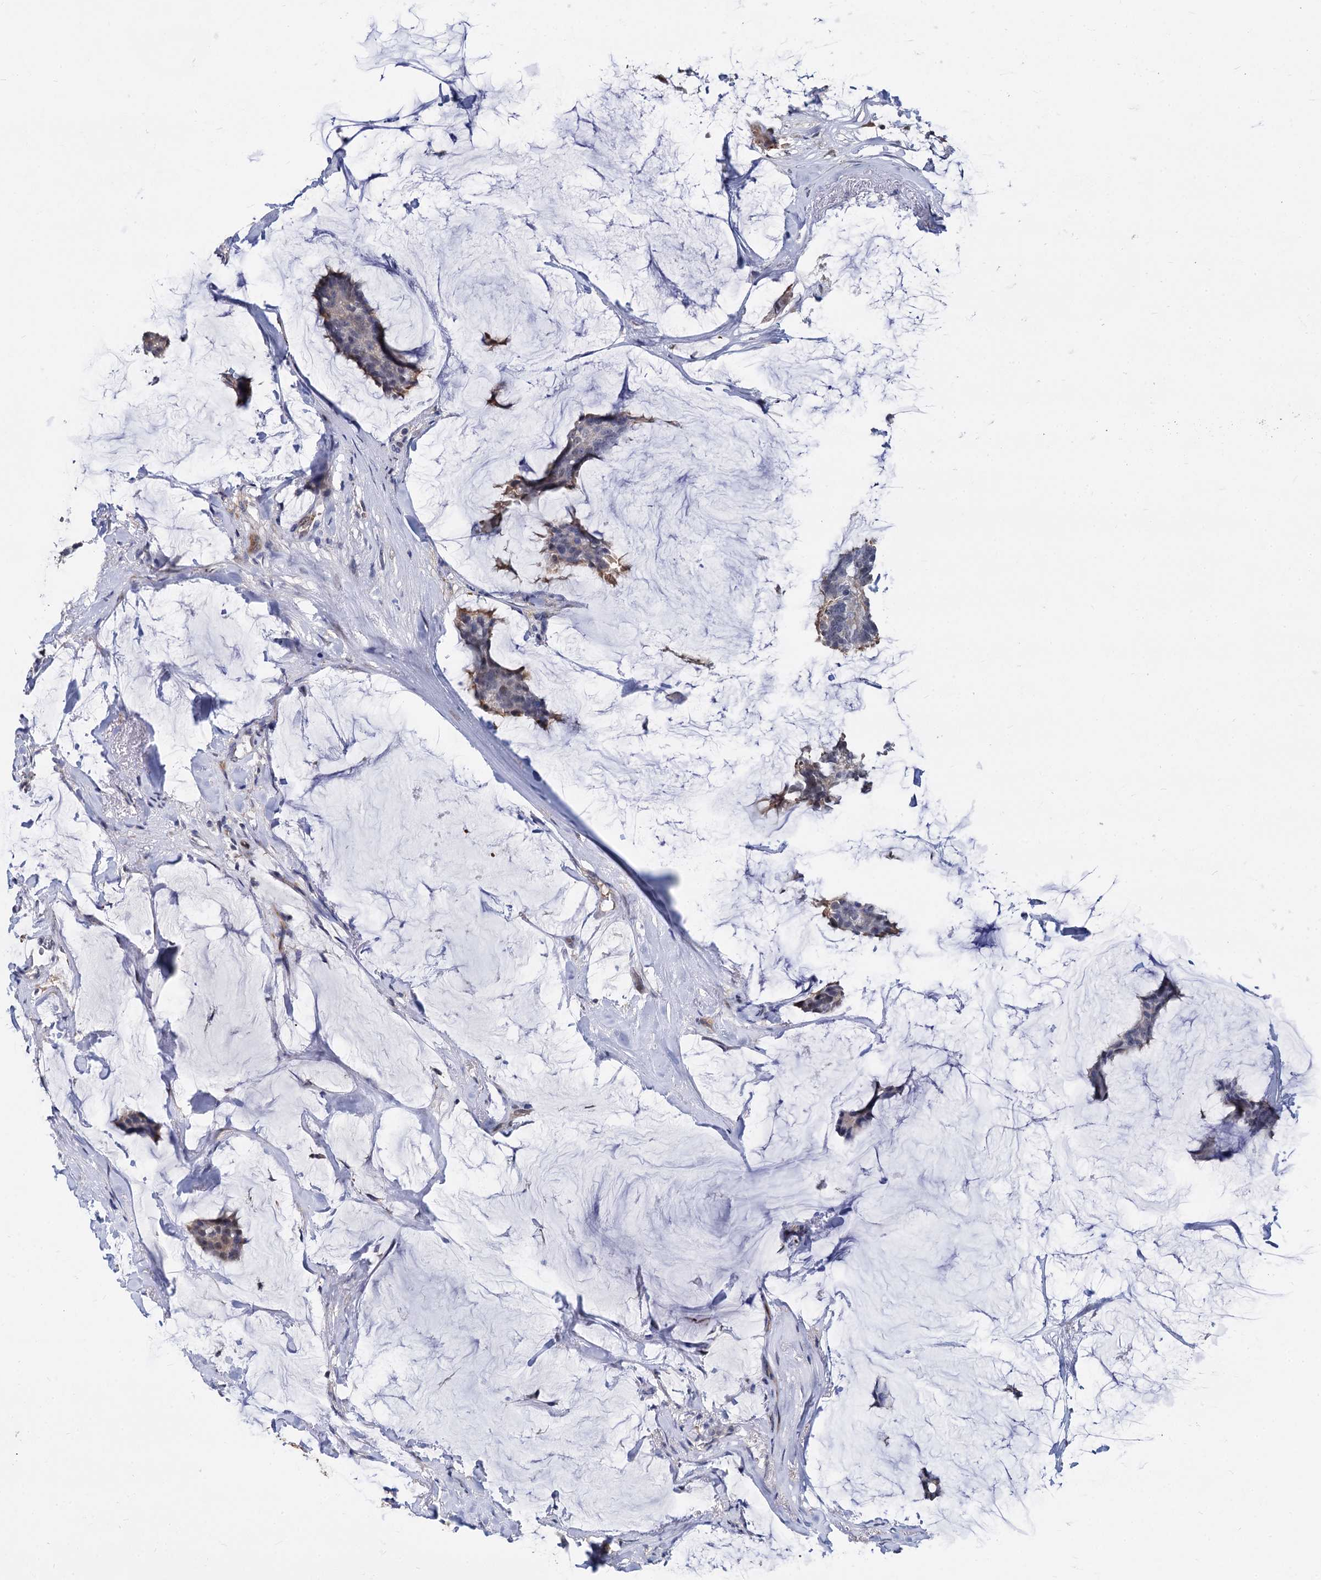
{"staining": {"intensity": "weak", "quantity": "<25%", "location": "nuclear"}, "tissue": "breast cancer", "cell_type": "Tumor cells", "image_type": "cancer", "snomed": [{"axis": "morphology", "description": "Duct carcinoma"}, {"axis": "topography", "description": "Breast"}], "caption": "The histopathology image exhibits no staining of tumor cells in infiltrating ductal carcinoma (breast).", "gene": "PSMD4", "patient": {"sex": "female", "age": 93}}